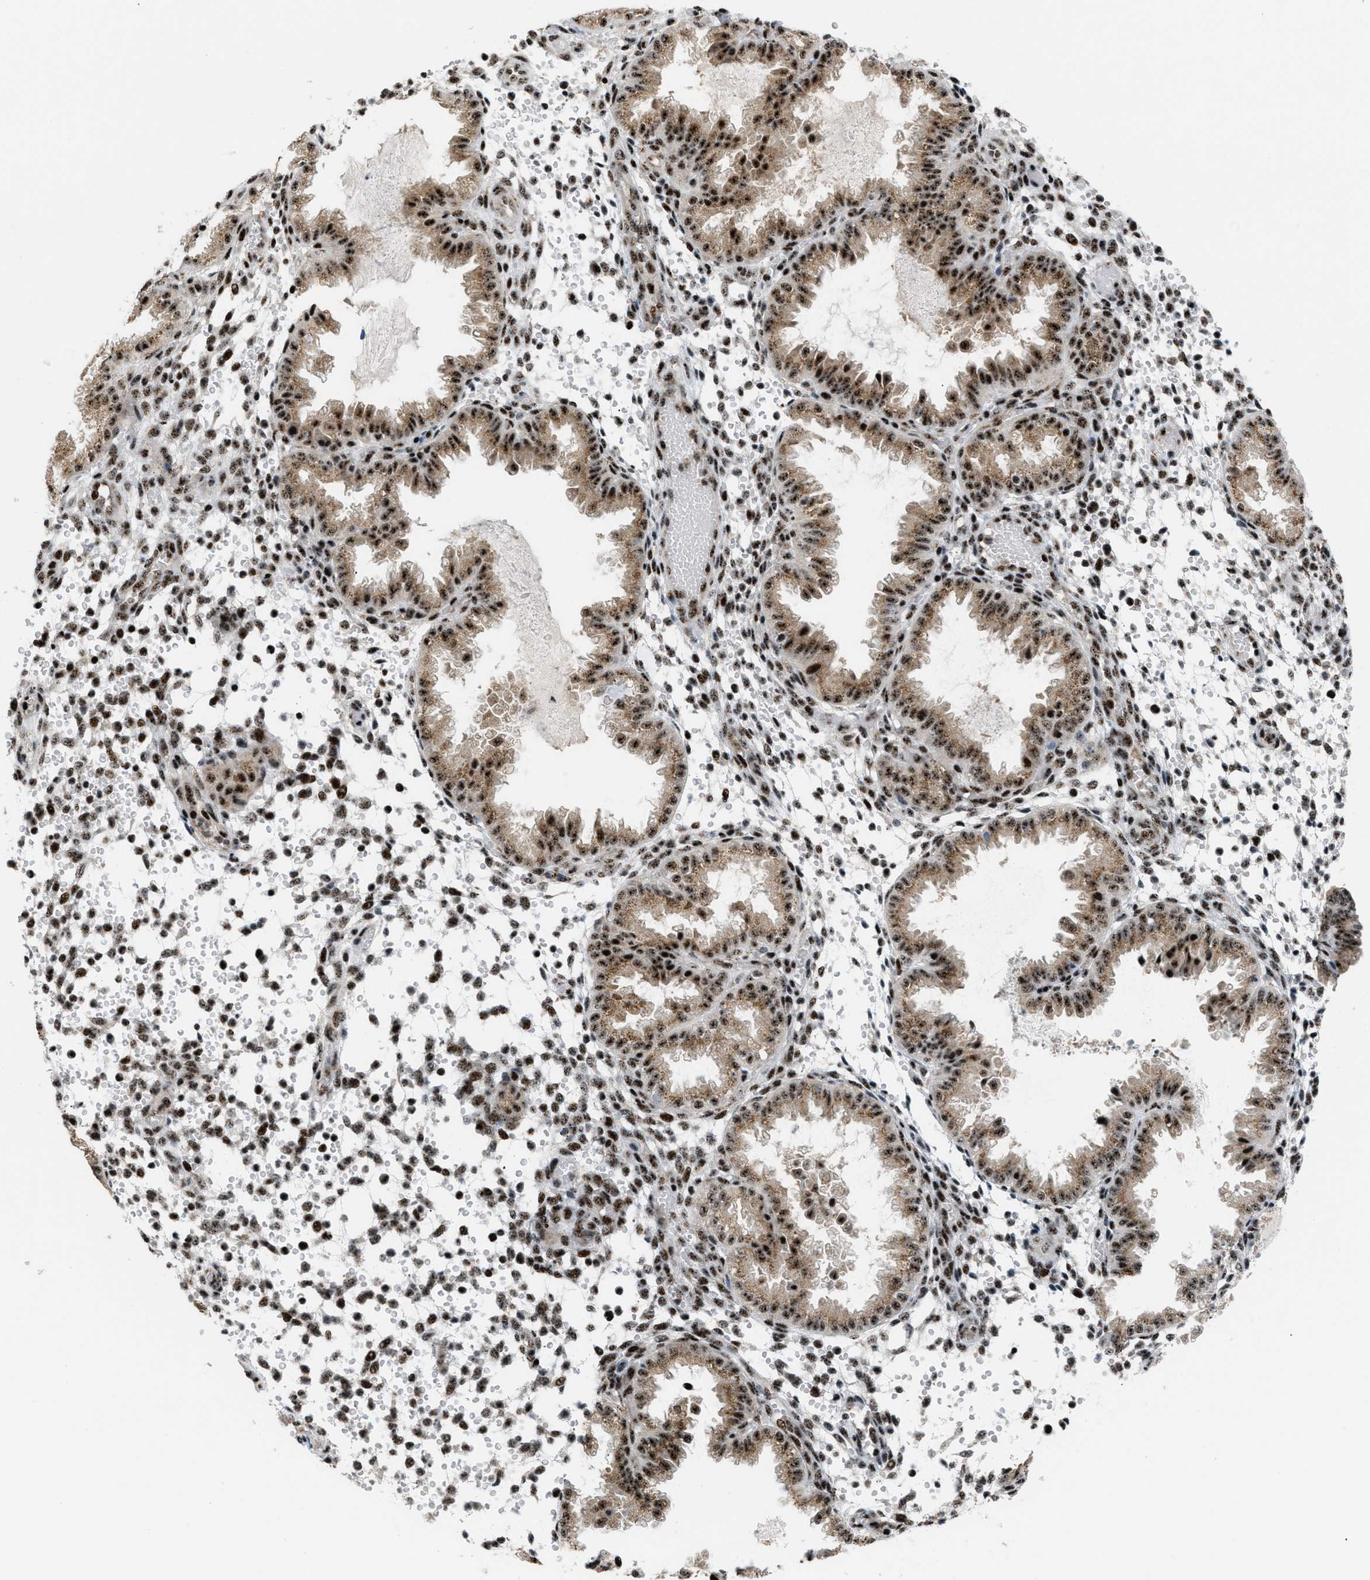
{"staining": {"intensity": "moderate", "quantity": ">75%", "location": "cytoplasmic/membranous,nuclear"}, "tissue": "endometrium", "cell_type": "Cells in endometrial stroma", "image_type": "normal", "snomed": [{"axis": "morphology", "description": "Normal tissue, NOS"}, {"axis": "topography", "description": "Endometrium"}], "caption": "Endometrium stained with DAB IHC demonstrates medium levels of moderate cytoplasmic/membranous,nuclear positivity in about >75% of cells in endometrial stroma.", "gene": "CDR2", "patient": {"sex": "female", "age": 33}}